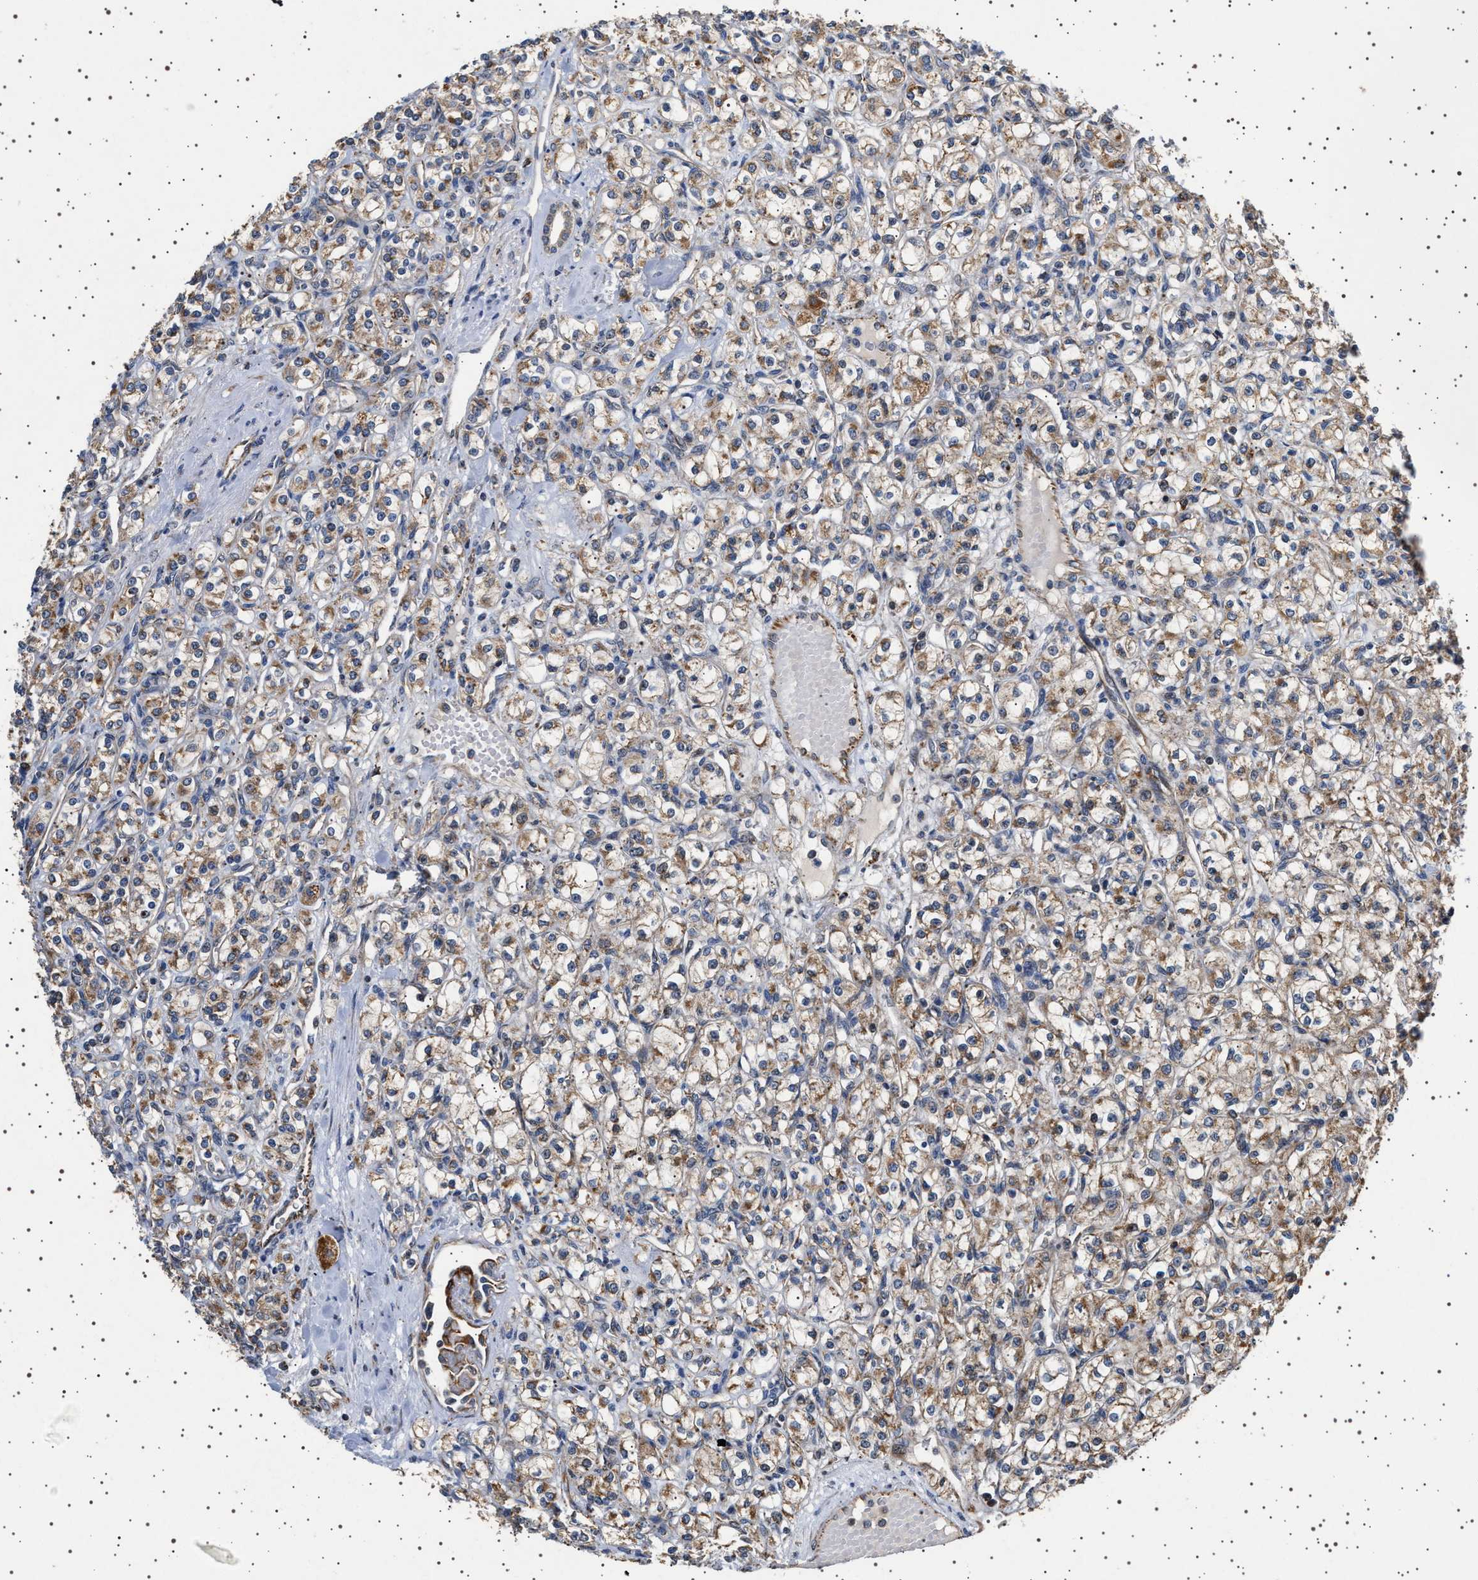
{"staining": {"intensity": "weak", "quantity": ">75%", "location": "cytoplasmic/membranous"}, "tissue": "renal cancer", "cell_type": "Tumor cells", "image_type": "cancer", "snomed": [{"axis": "morphology", "description": "Adenocarcinoma, NOS"}, {"axis": "topography", "description": "Kidney"}], "caption": "Renal cancer stained for a protein (brown) displays weak cytoplasmic/membranous positive positivity in about >75% of tumor cells.", "gene": "TRUB2", "patient": {"sex": "male", "age": 77}}